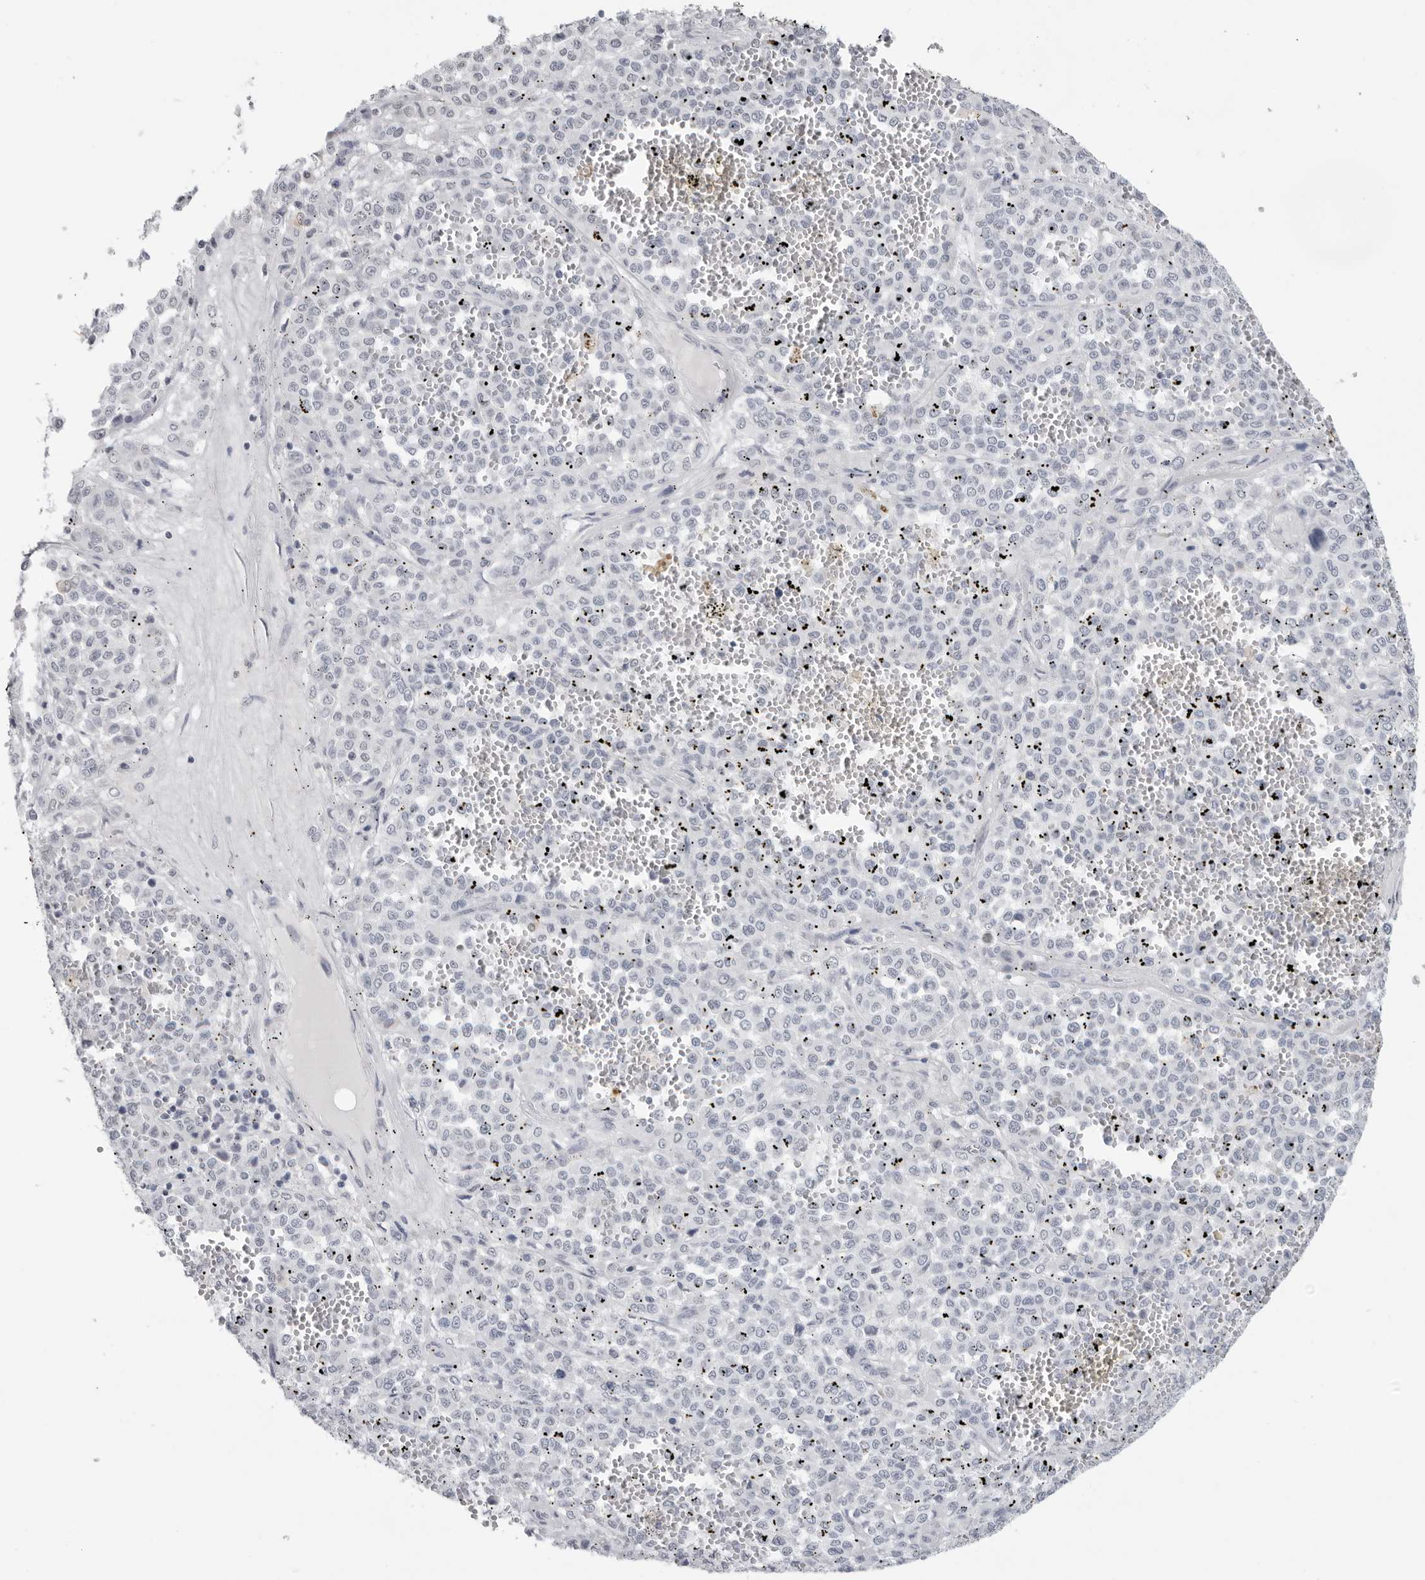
{"staining": {"intensity": "negative", "quantity": "none", "location": "none"}, "tissue": "melanoma", "cell_type": "Tumor cells", "image_type": "cancer", "snomed": [{"axis": "morphology", "description": "Malignant melanoma, Metastatic site"}, {"axis": "topography", "description": "Pancreas"}], "caption": "Immunohistochemical staining of malignant melanoma (metastatic site) exhibits no significant positivity in tumor cells.", "gene": "SERPINF2", "patient": {"sex": "female", "age": 30}}